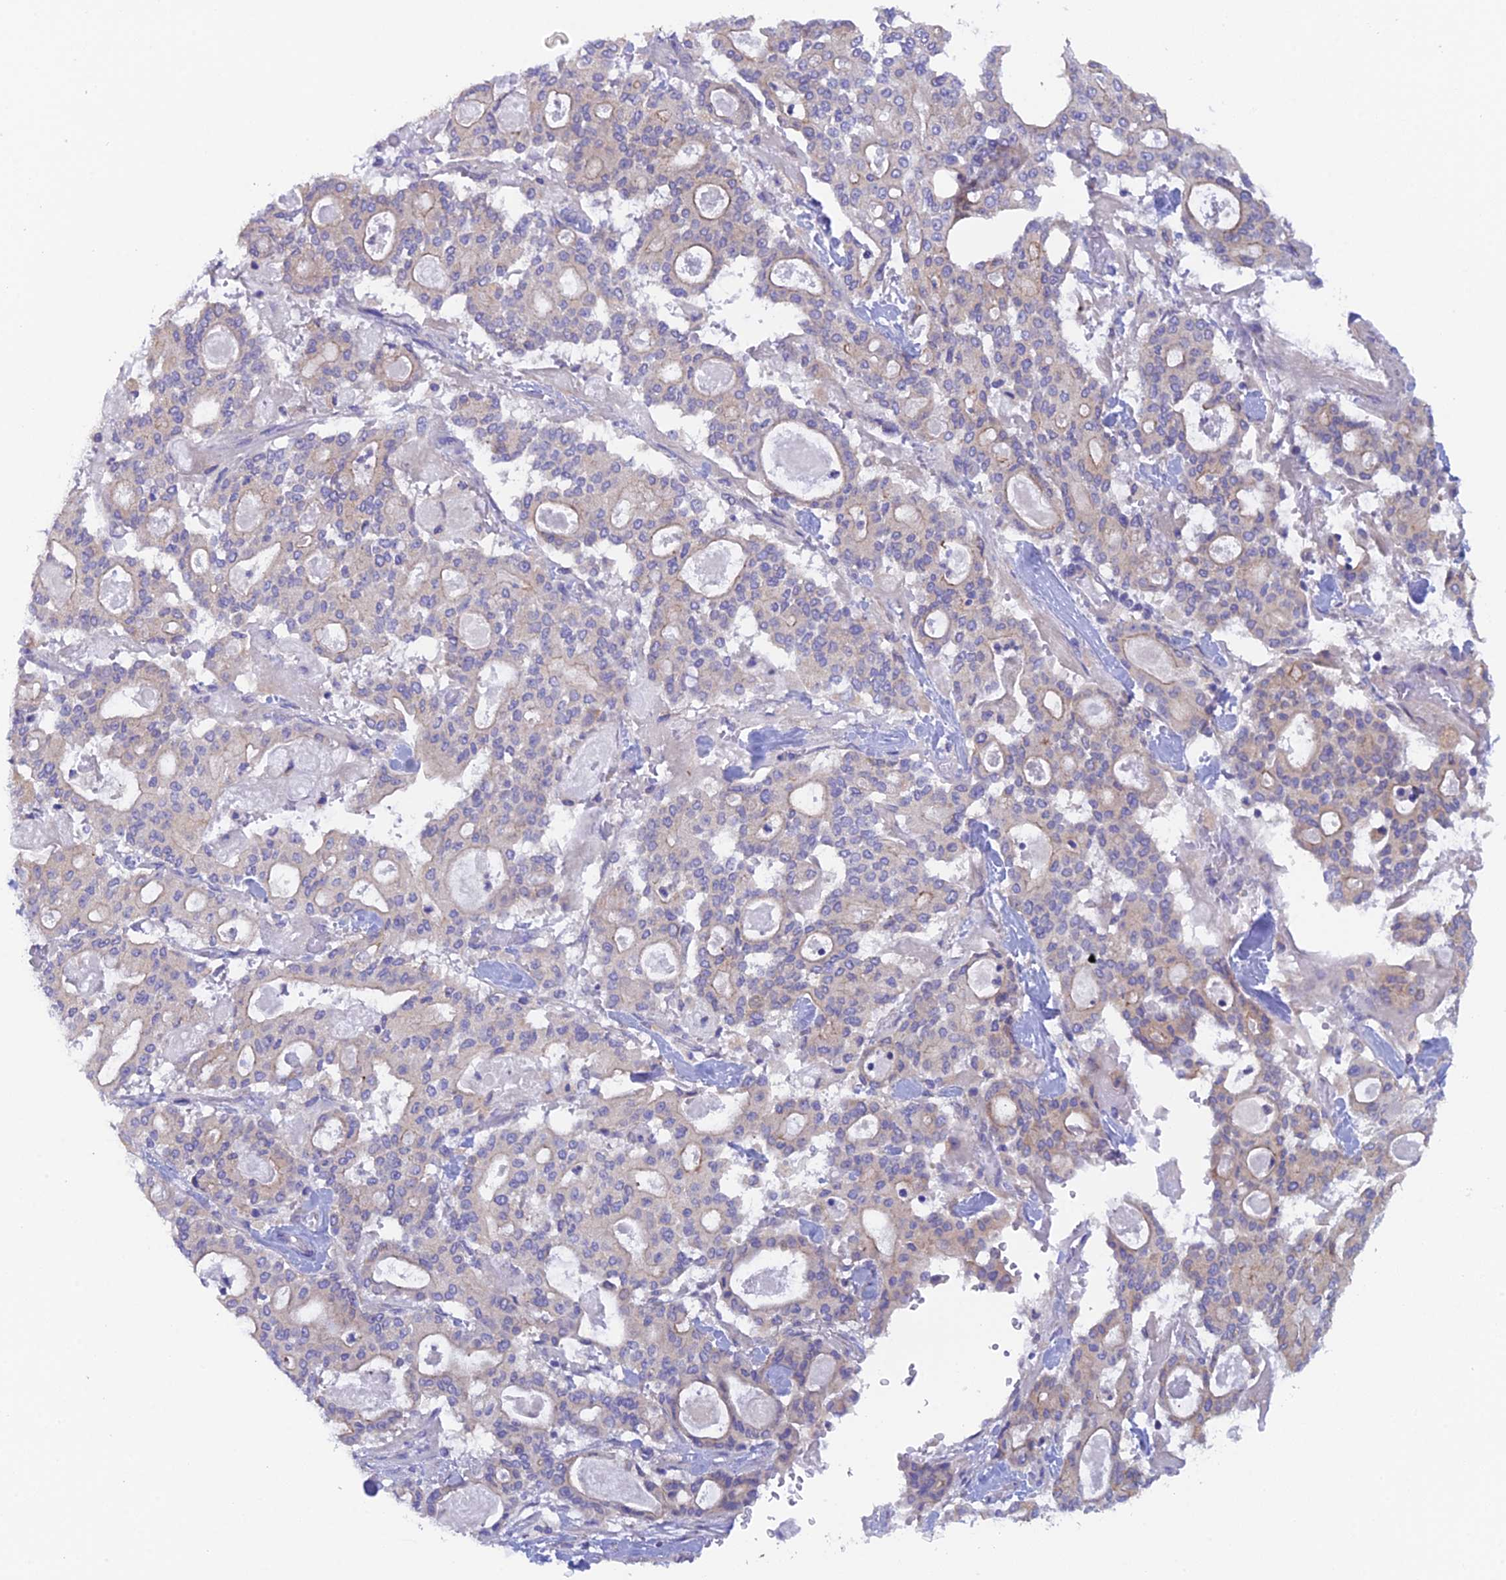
{"staining": {"intensity": "negative", "quantity": "none", "location": "none"}, "tissue": "pancreatic cancer", "cell_type": "Tumor cells", "image_type": "cancer", "snomed": [{"axis": "morphology", "description": "Adenocarcinoma, NOS"}, {"axis": "topography", "description": "Pancreas"}], "caption": "Tumor cells are negative for brown protein staining in pancreatic cancer.", "gene": "FZR1", "patient": {"sex": "male", "age": 63}}